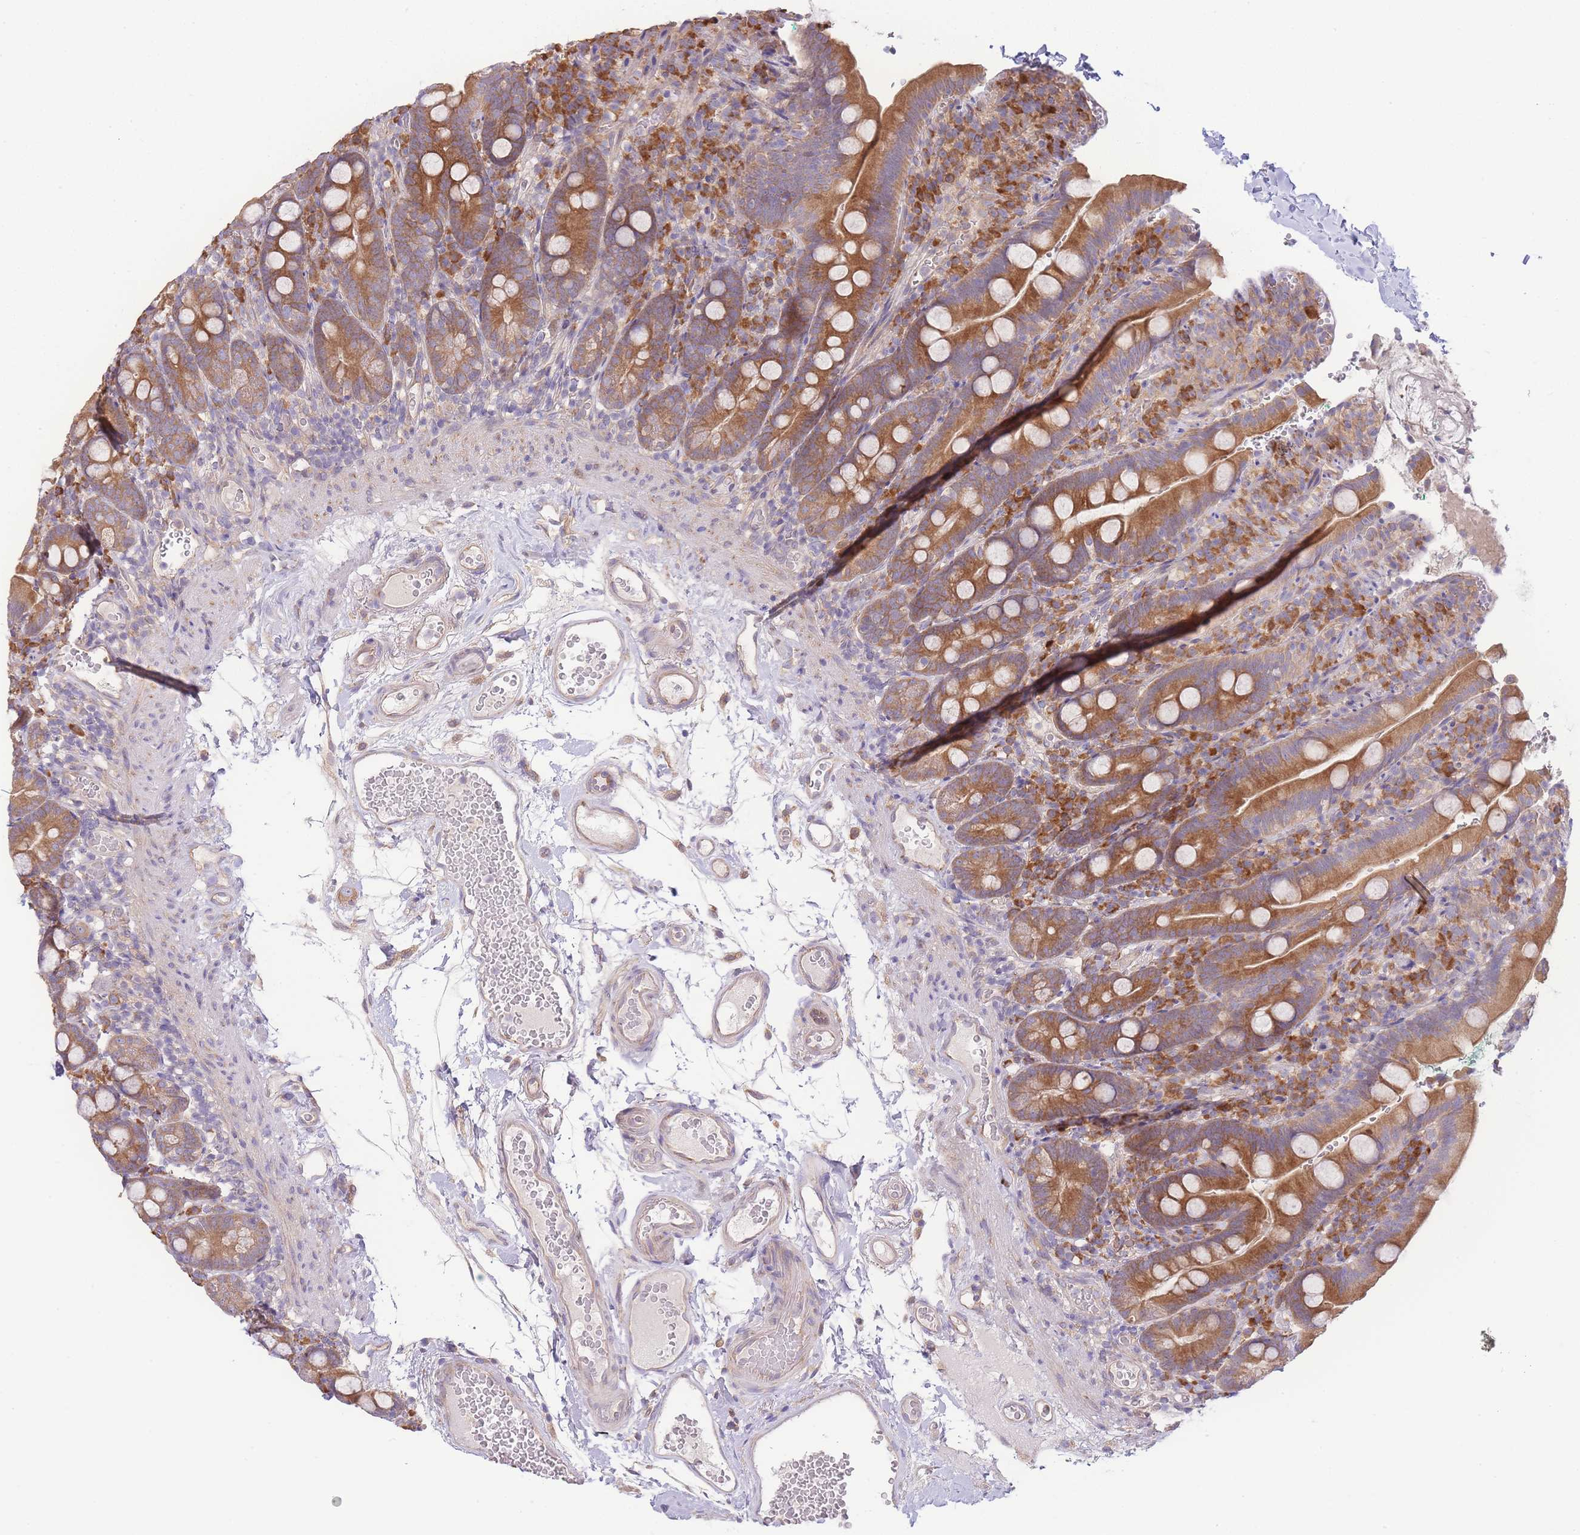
{"staining": {"intensity": "moderate", "quantity": ">75%", "location": "cytoplasmic/membranous"}, "tissue": "duodenum", "cell_type": "Glandular cells", "image_type": "normal", "snomed": [{"axis": "morphology", "description": "Normal tissue, NOS"}, {"axis": "topography", "description": "Duodenum"}], "caption": "About >75% of glandular cells in normal human duodenum demonstrate moderate cytoplasmic/membranous protein positivity as visualized by brown immunohistochemical staining.", "gene": "BEX1", "patient": {"sex": "female", "age": 67}}